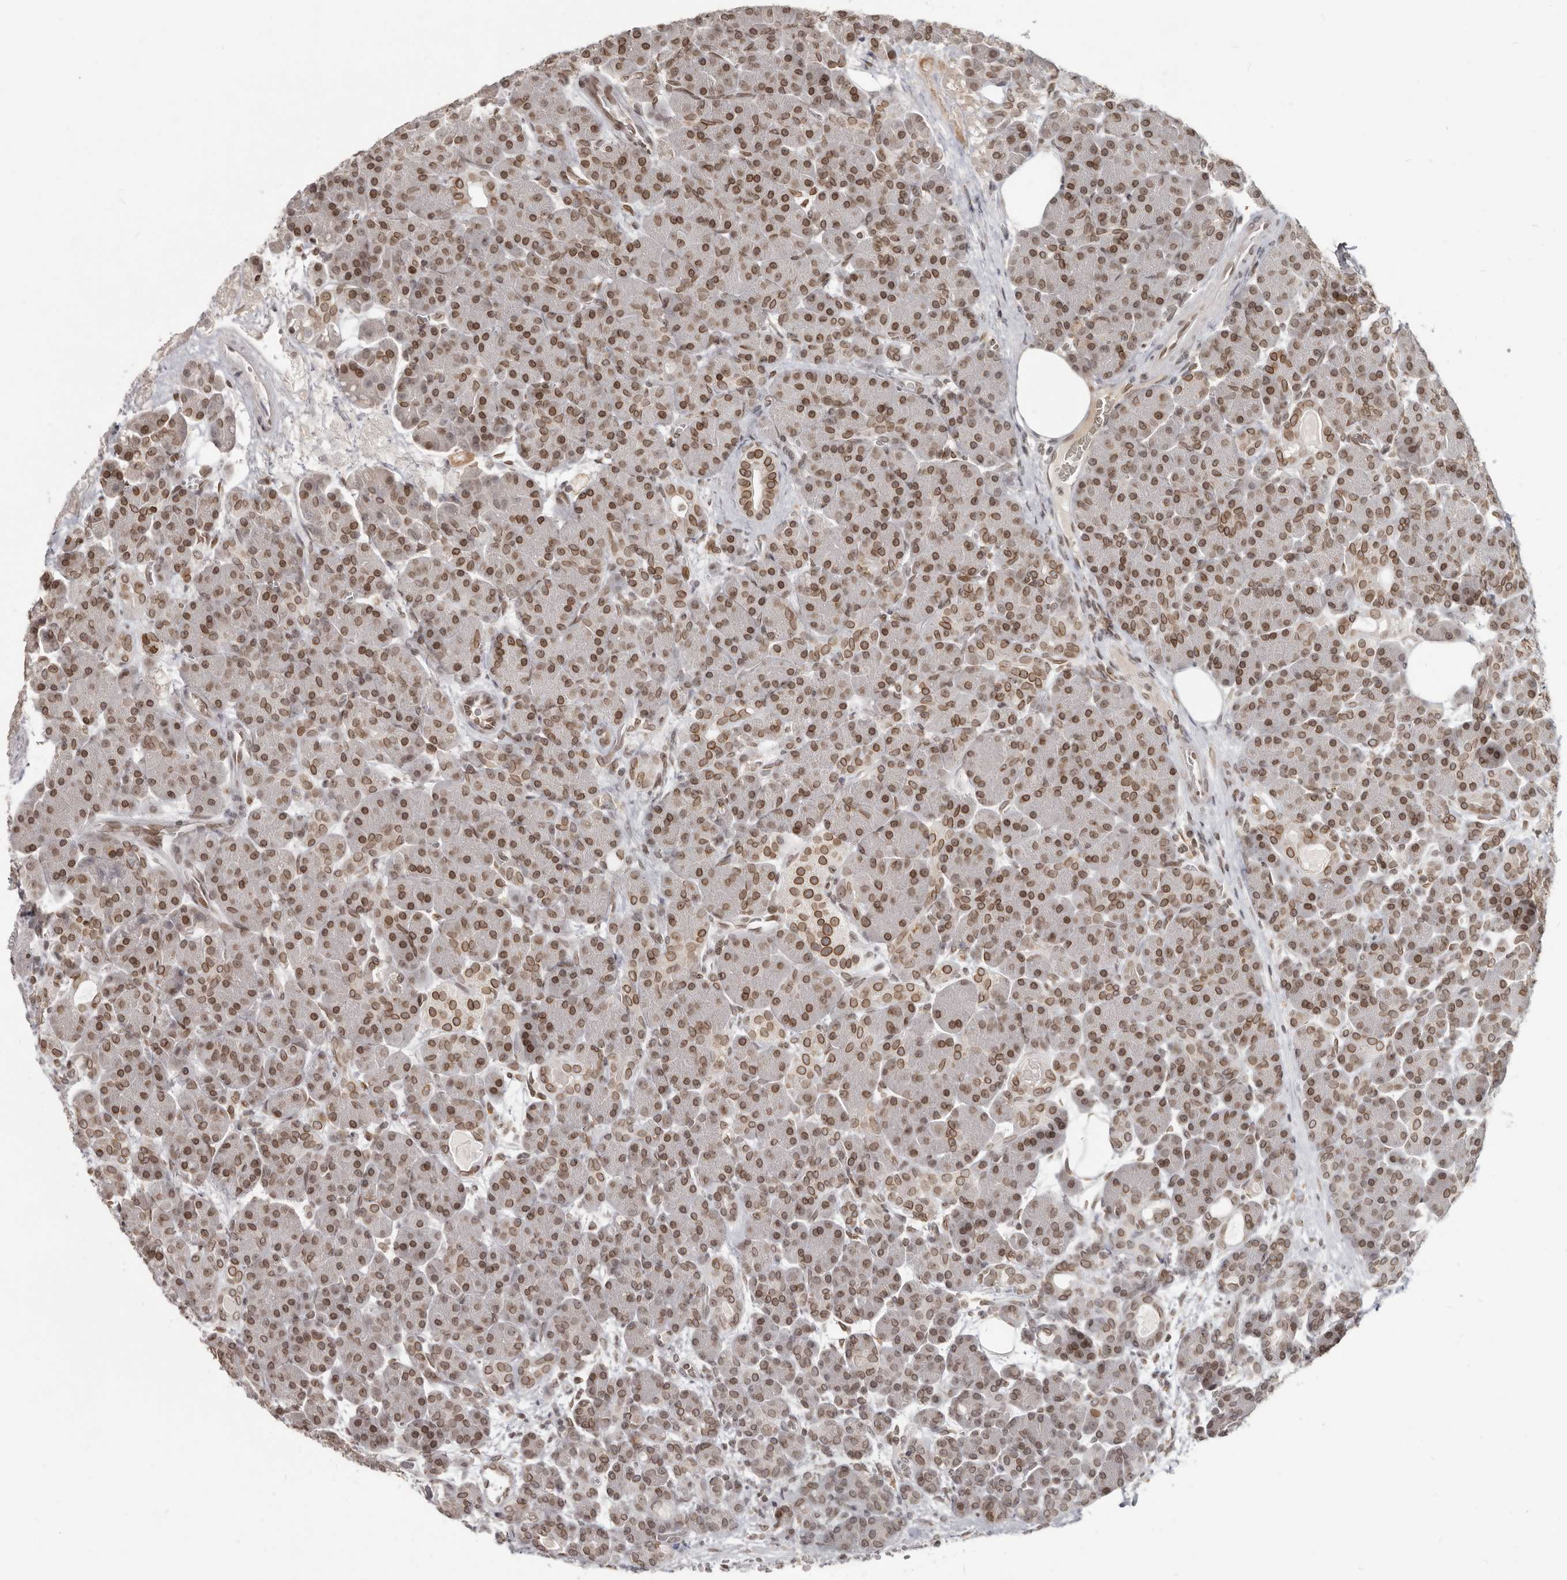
{"staining": {"intensity": "moderate", "quantity": ">75%", "location": "cytoplasmic/membranous,nuclear"}, "tissue": "pancreas", "cell_type": "Exocrine glandular cells", "image_type": "normal", "snomed": [{"axis": "morphology", "description": "Normal tissue, NOS"}, {"axis": "topography", "description": "Pancreas"}], "caption": "The photomicrograph reveals a brown stain indicating the presence of a protein in the cytoplasmic/membranous,nuclear of exocrine glandular cells in pancreas.", "gene": "NUP153", "patient": {"sex": "male", "age": 63}}